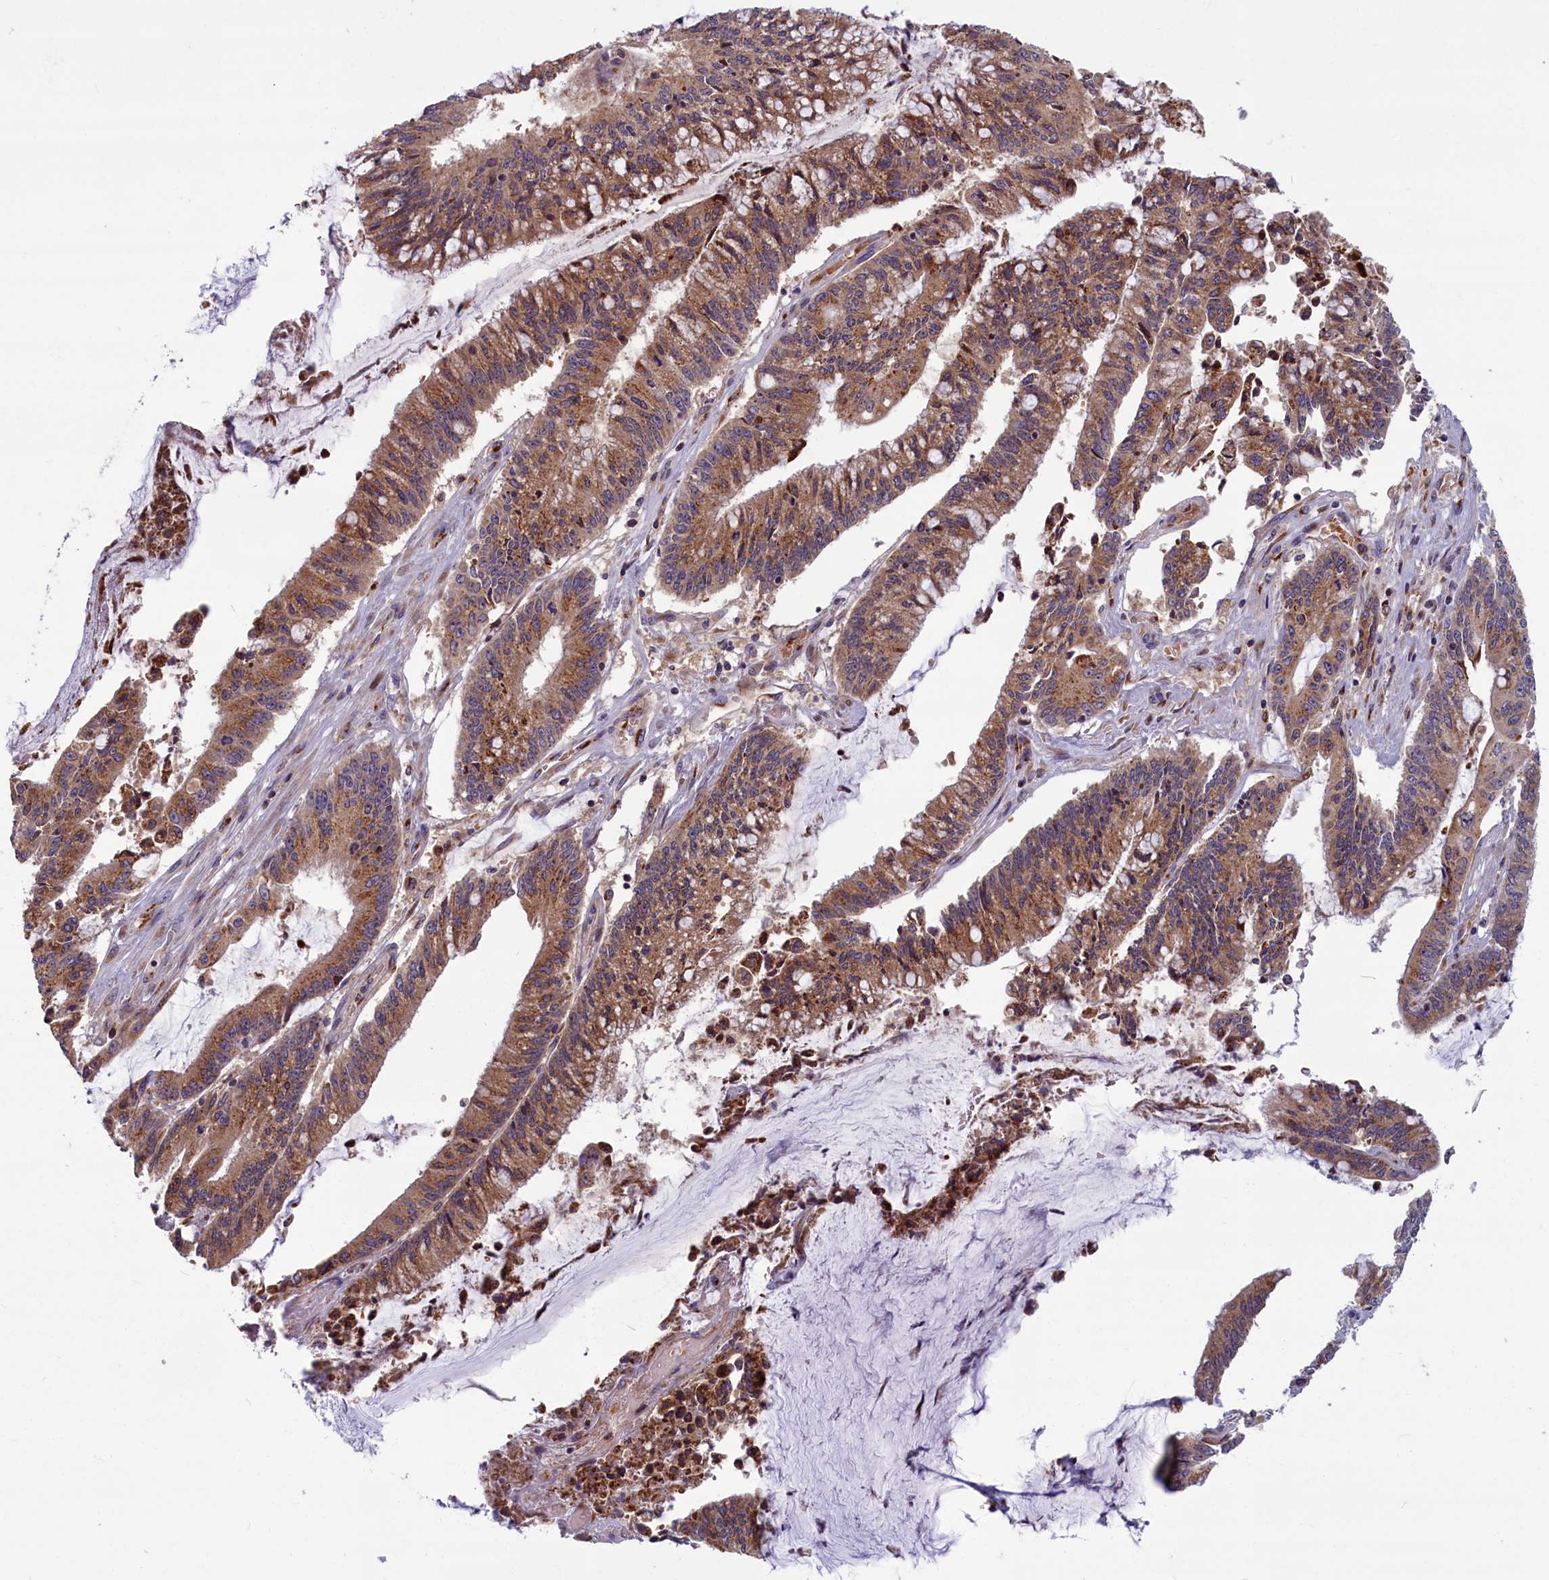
{"staining": {"intensity": "moderate", "quantity": ">75%", "location": "cytoplasmic/membranous"}, "tissue": "pancreatic cancer", "cell_type": "Tumor cells", "image_type": "cancer", "snomed": [{"axis": "morphology", "description": "Adenocarcinoma, NOS"}, {"axis": "topography", "description": "Pancreas"}], "caption": "Moderate cytoplasmic/membranous staining is seen in about >75% of tumor cells in pancreatic adenocarcinoma. (DAB (3,3'-diaminobenzidine) IHC, brown staining for protein, blue staining for nuclei).", "gene": "BLVRB", "patient": {"sex": "female", "age": 50}}